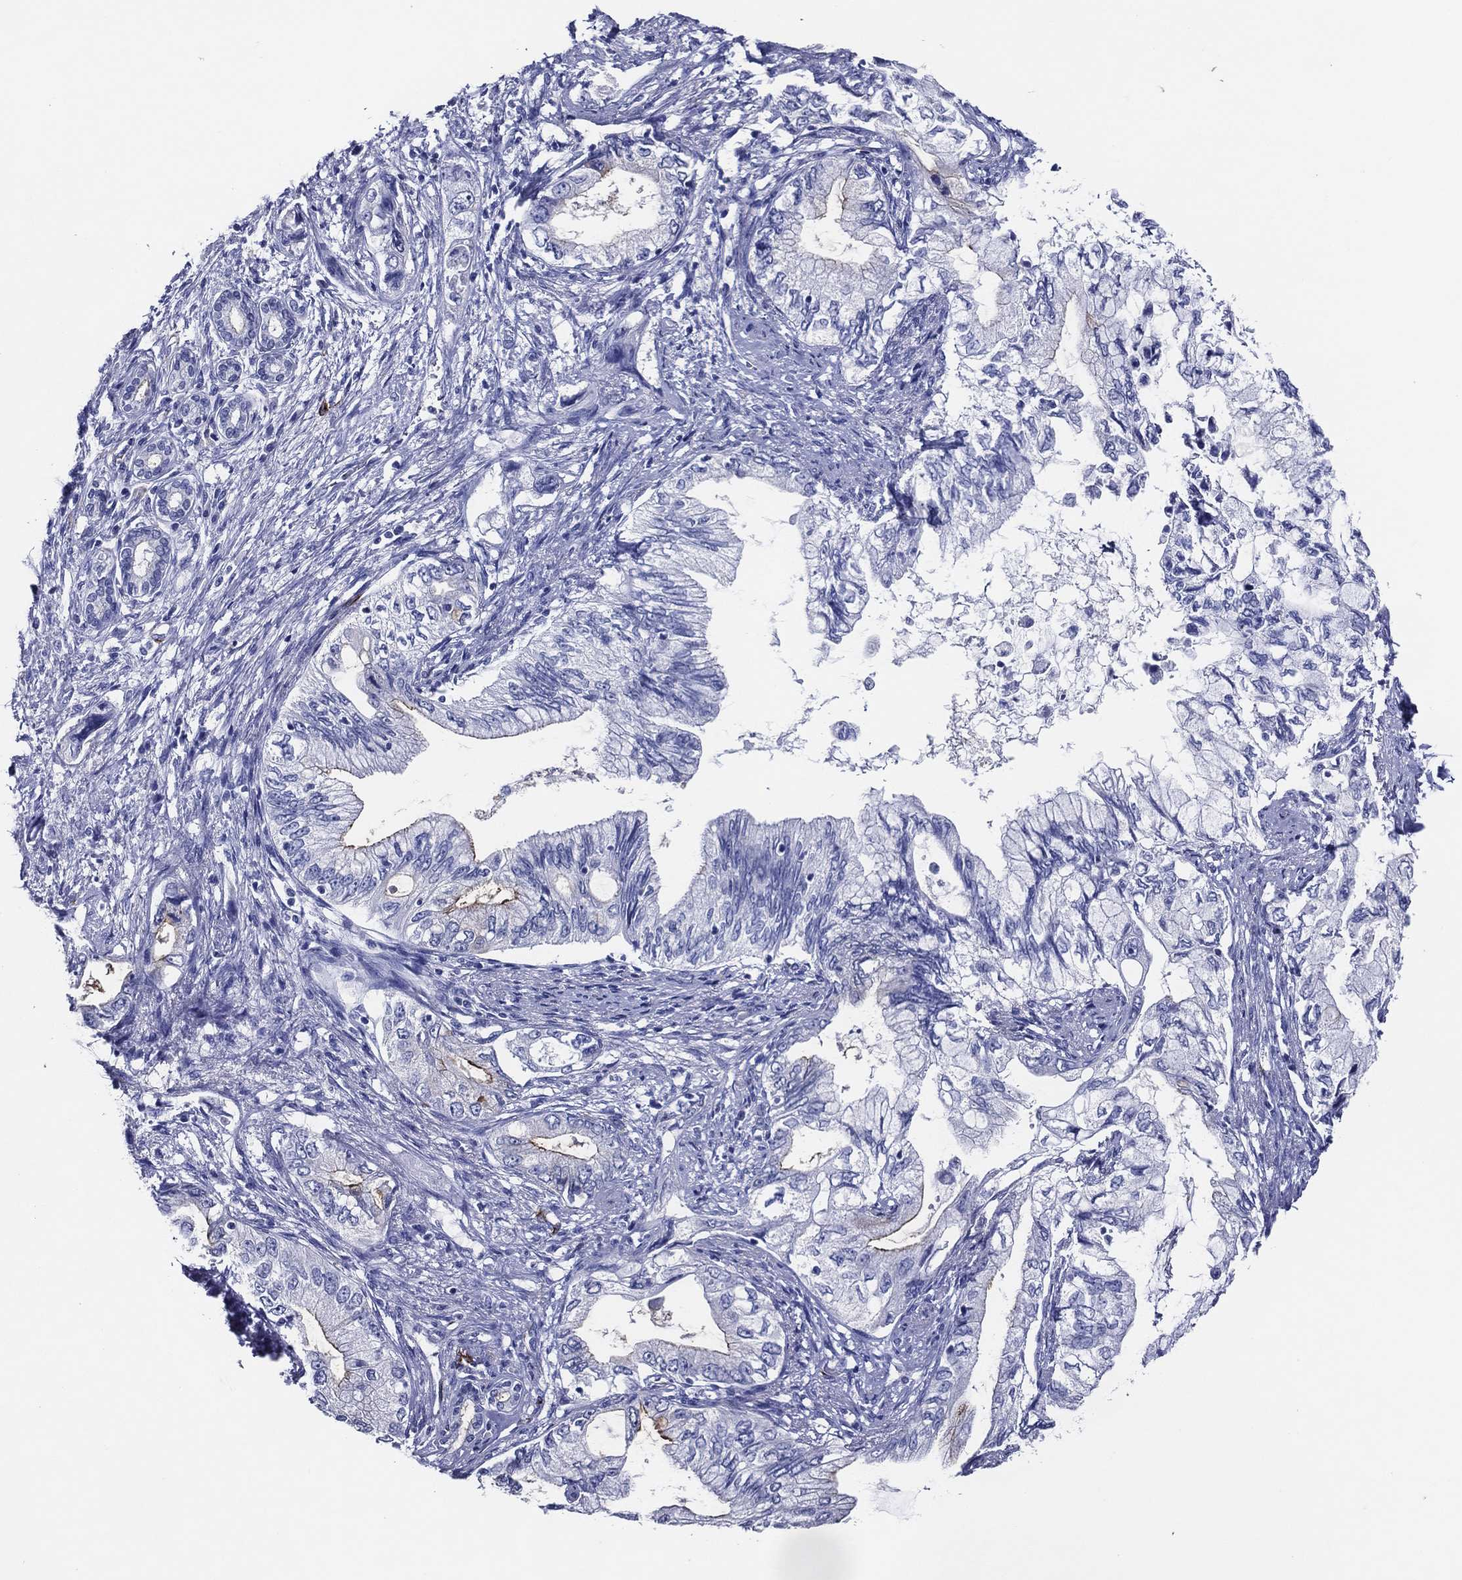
{"staining": {"intensity": "moderate", "quantity": "<25%", "location": "cytoplasmic/membranous"}, "tissue": "pancreatic cancer", "cell_type": "Tumor cells", "image_type": "cancer", "snomed": [{"axis": "morphology", "description": "Adenocarcinoma, NOS"}, {"axis": "topography", "description": "Pancreas"}], "caption": "Pancreatic adenocarcinoma stained with immunohistochemistry demonstrates moderate cytoplasmic/membranous staining in about <25% of tumor cells. (Stains: DAB in brown, nuclei in blue, Microscopy: brightfield microscopy at high magnification).", "gene": "ACE2", "patient": {"sex": "female", "age": 73}}